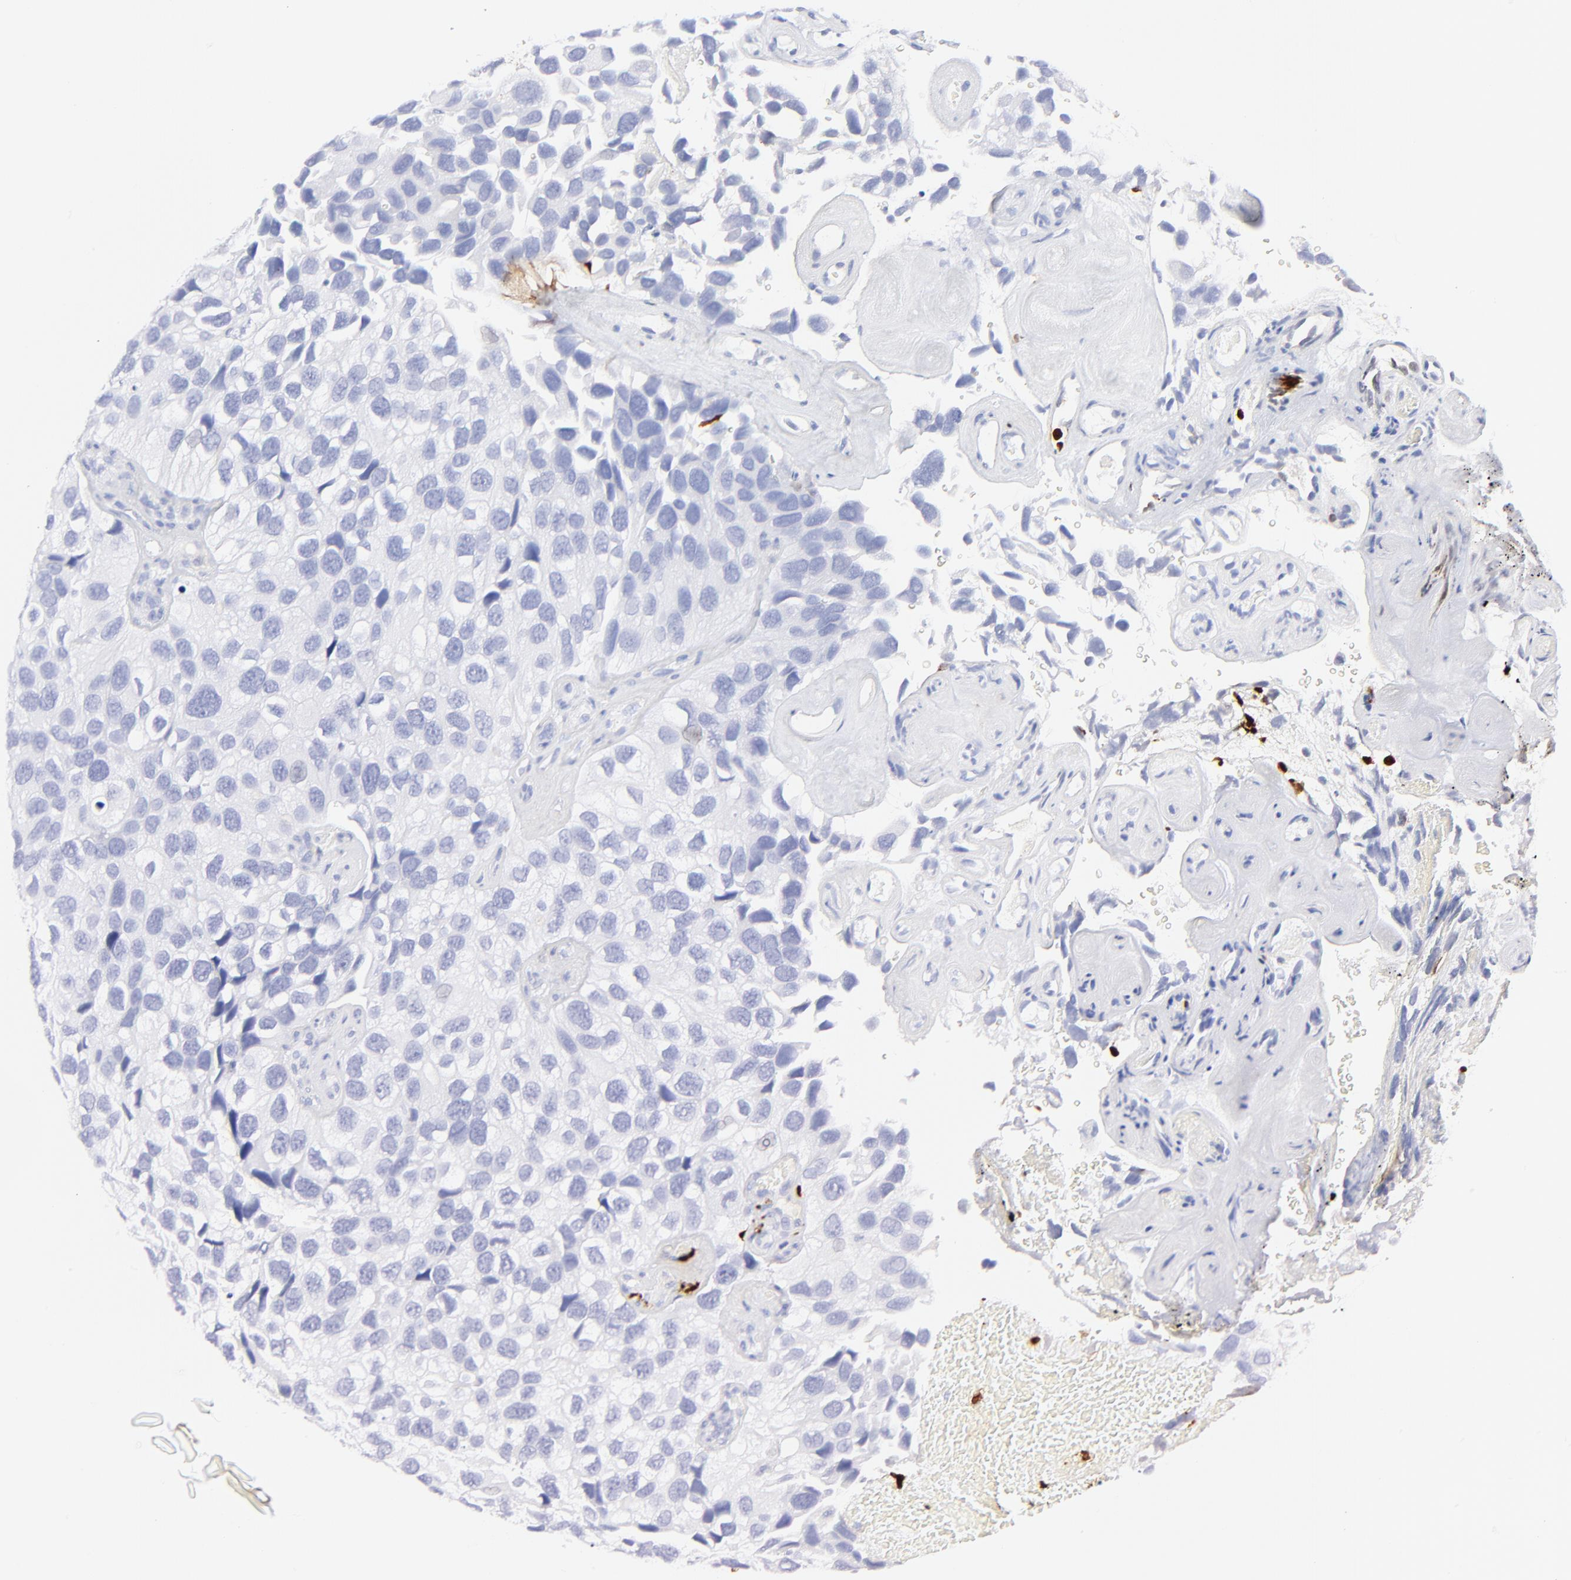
{"staining": {"intensity": "negative", "quantity": "none", "location": "none"}, "tissue": "urothelial cancer", "cell_type": "Tumor cells", "image_type": "cancer", "snomed": [{"axis": "morphology", "description": "Urothelial carcinoma, High grade"}, {"axis": "topography", "description": "Urinary bladder"}], "caption": "This is an immunohistochemistry histopathology image of human urothelial cancer. There is no positivity in tumor cells.", "gene": "S100A12", "patient": {"sex": "male", "age": 72}}